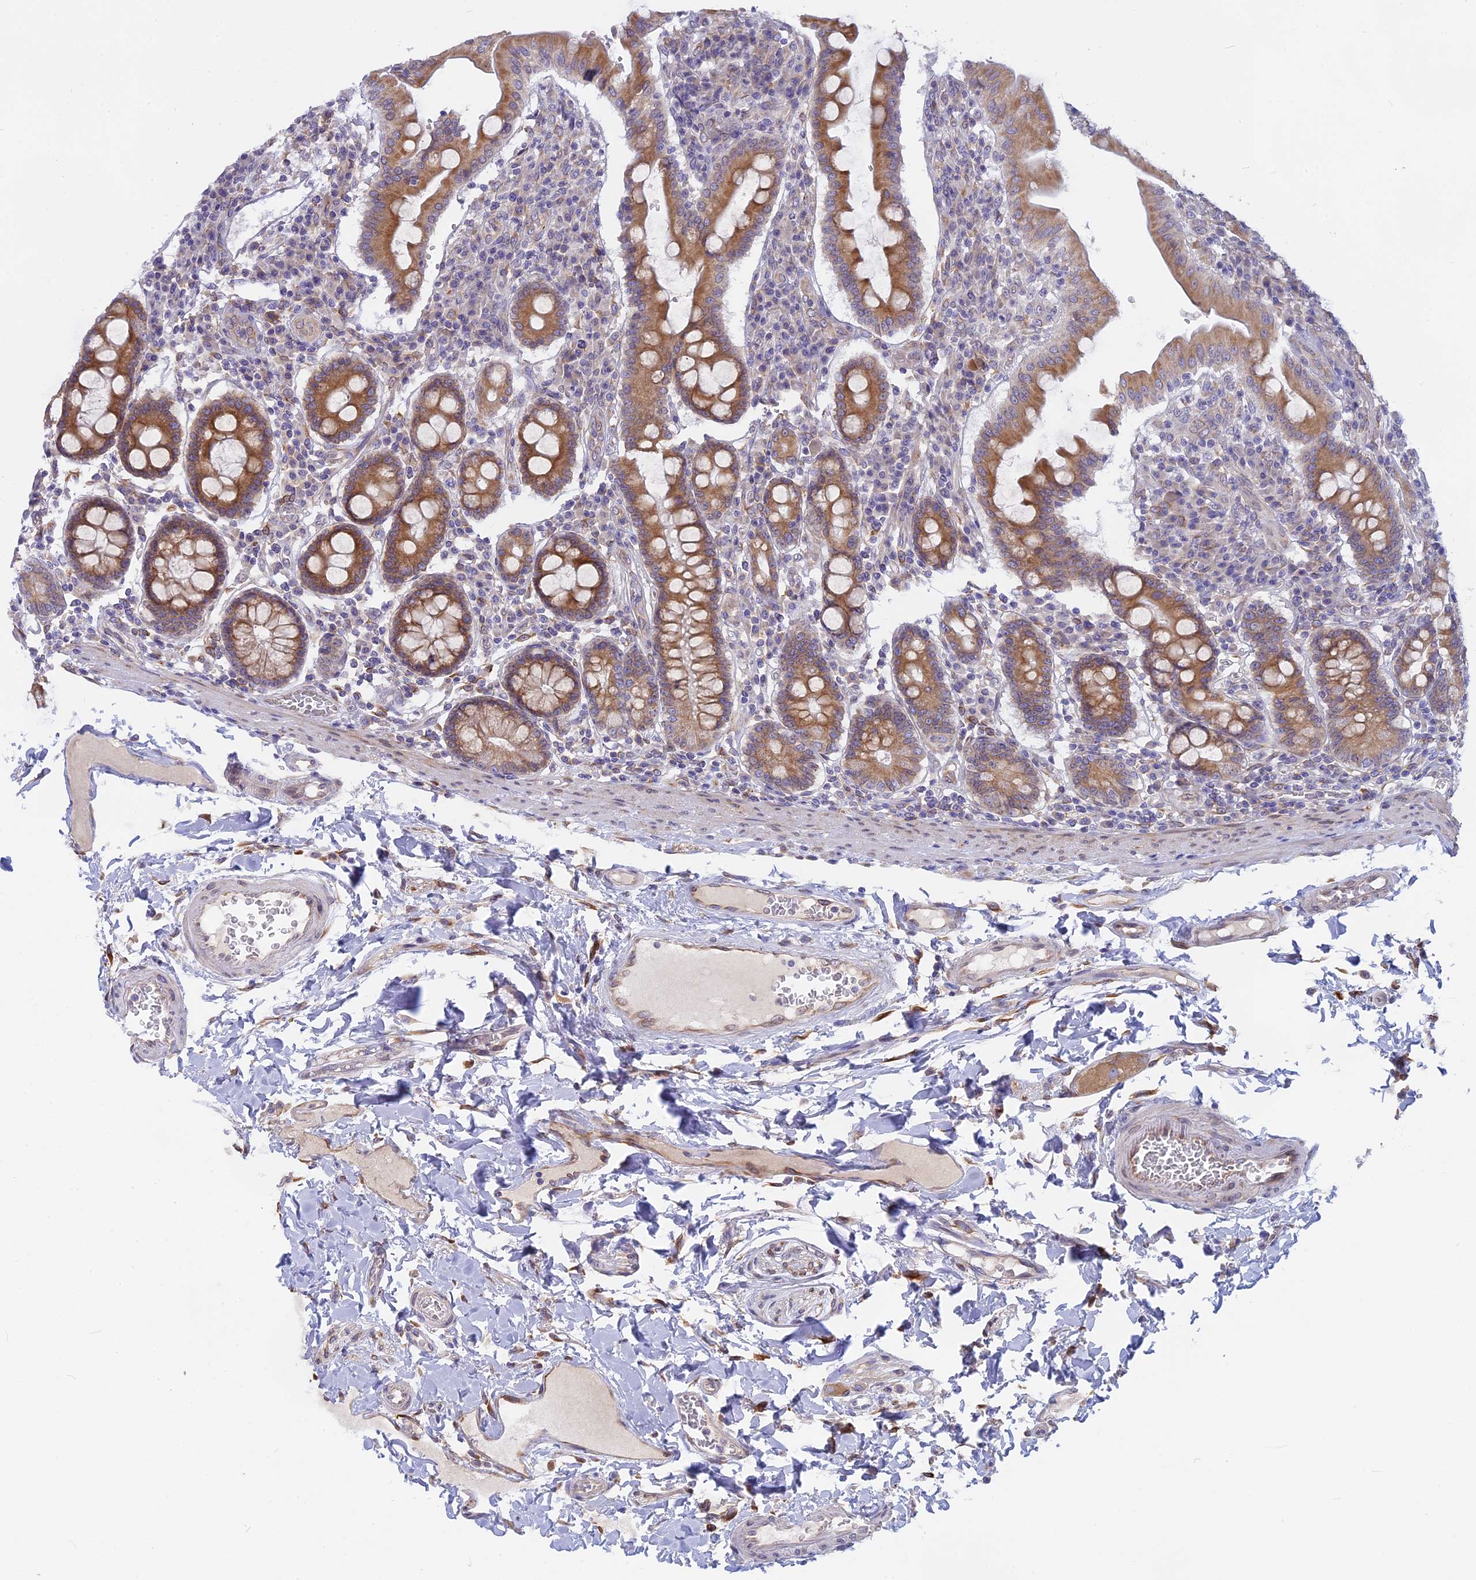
{"staining": {"intensity": "moderate", "quantity": ">75%", "location": "cytoplasmic/membranous"}, "tissue": "duodenum", "cell_type": "Glandular cells", "image_type": "normal", "snomed": [{"axis": "morphology", "description": "Normal tissue, NOS"}, {"axis": "morphology", "description": "Adenocarcinoma, NOS"}, {"axis": "topography", "description": "Pancreas"}, {"axis": "topography", "description": "Duodenum"}], "caption": "Protein staining displays moderate cytoplasmic/membranous staining in about >75% of glandular cells in benign duodenum.", "gene": "TLCD1", "patient": {"sex": "male", "age": 50}}